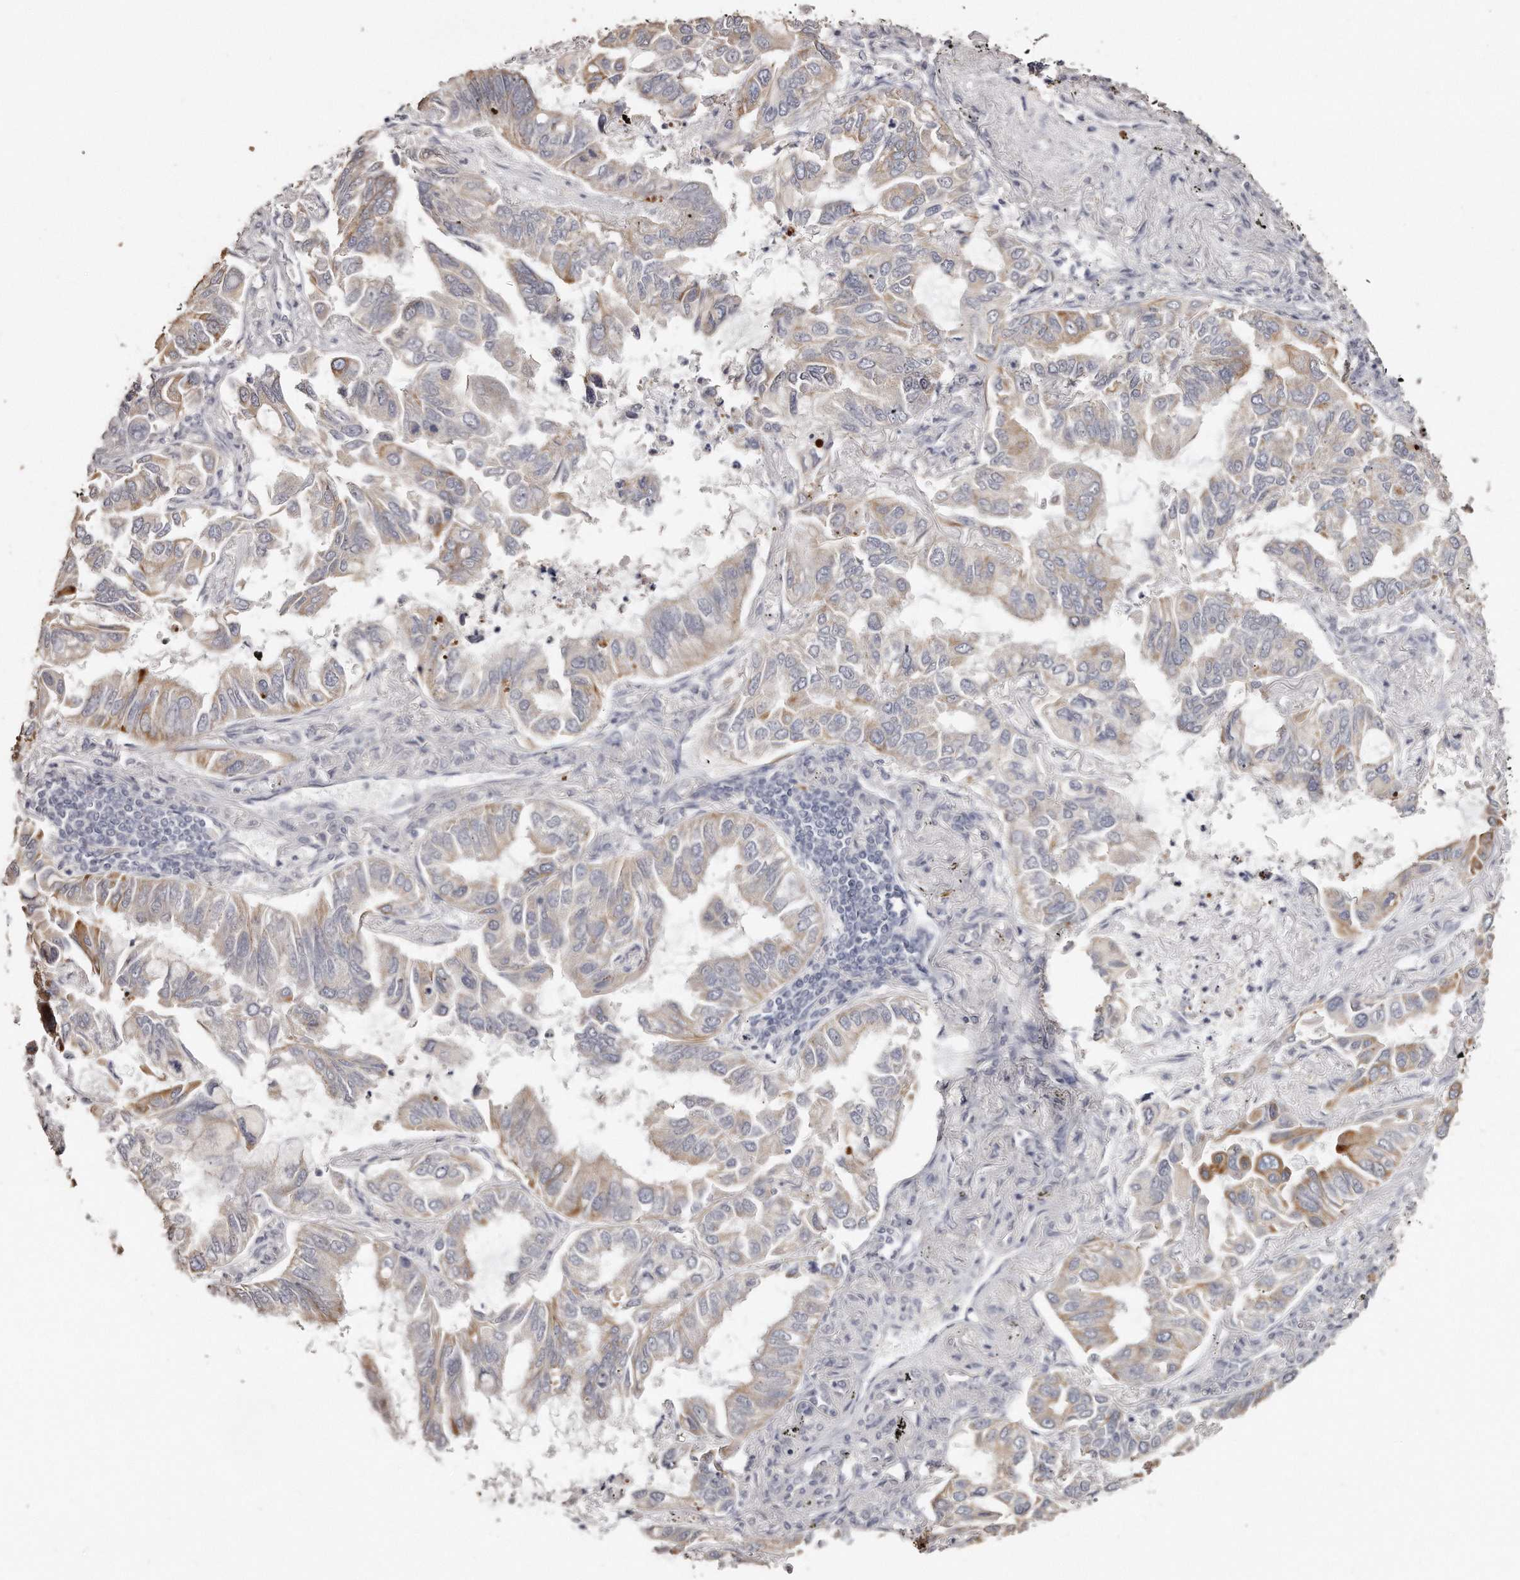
{"staining": {"intensity": "moderate", "quantity": "<25%", "location": "cytoplasmic/membranous"}, "tissue": "lung cancer", "cell_type": "Tumor cells", "image_type": "cancer", "snomed": [{"axis": "morphology", "description": "Adenocarcinoma, NOS"}, {"axis": "topography", "description": "Lung"}], "caption": "Immunohistochemistry photomicrograph of adenocarcinoma (lung) stained for a protein (brown), which reveals low levels of moderate cytoplasmic/membranous positivity in about <25% of tumor cells.", "gene": "ZYG11A", "patient": {"sex": "male", "age": 64}}